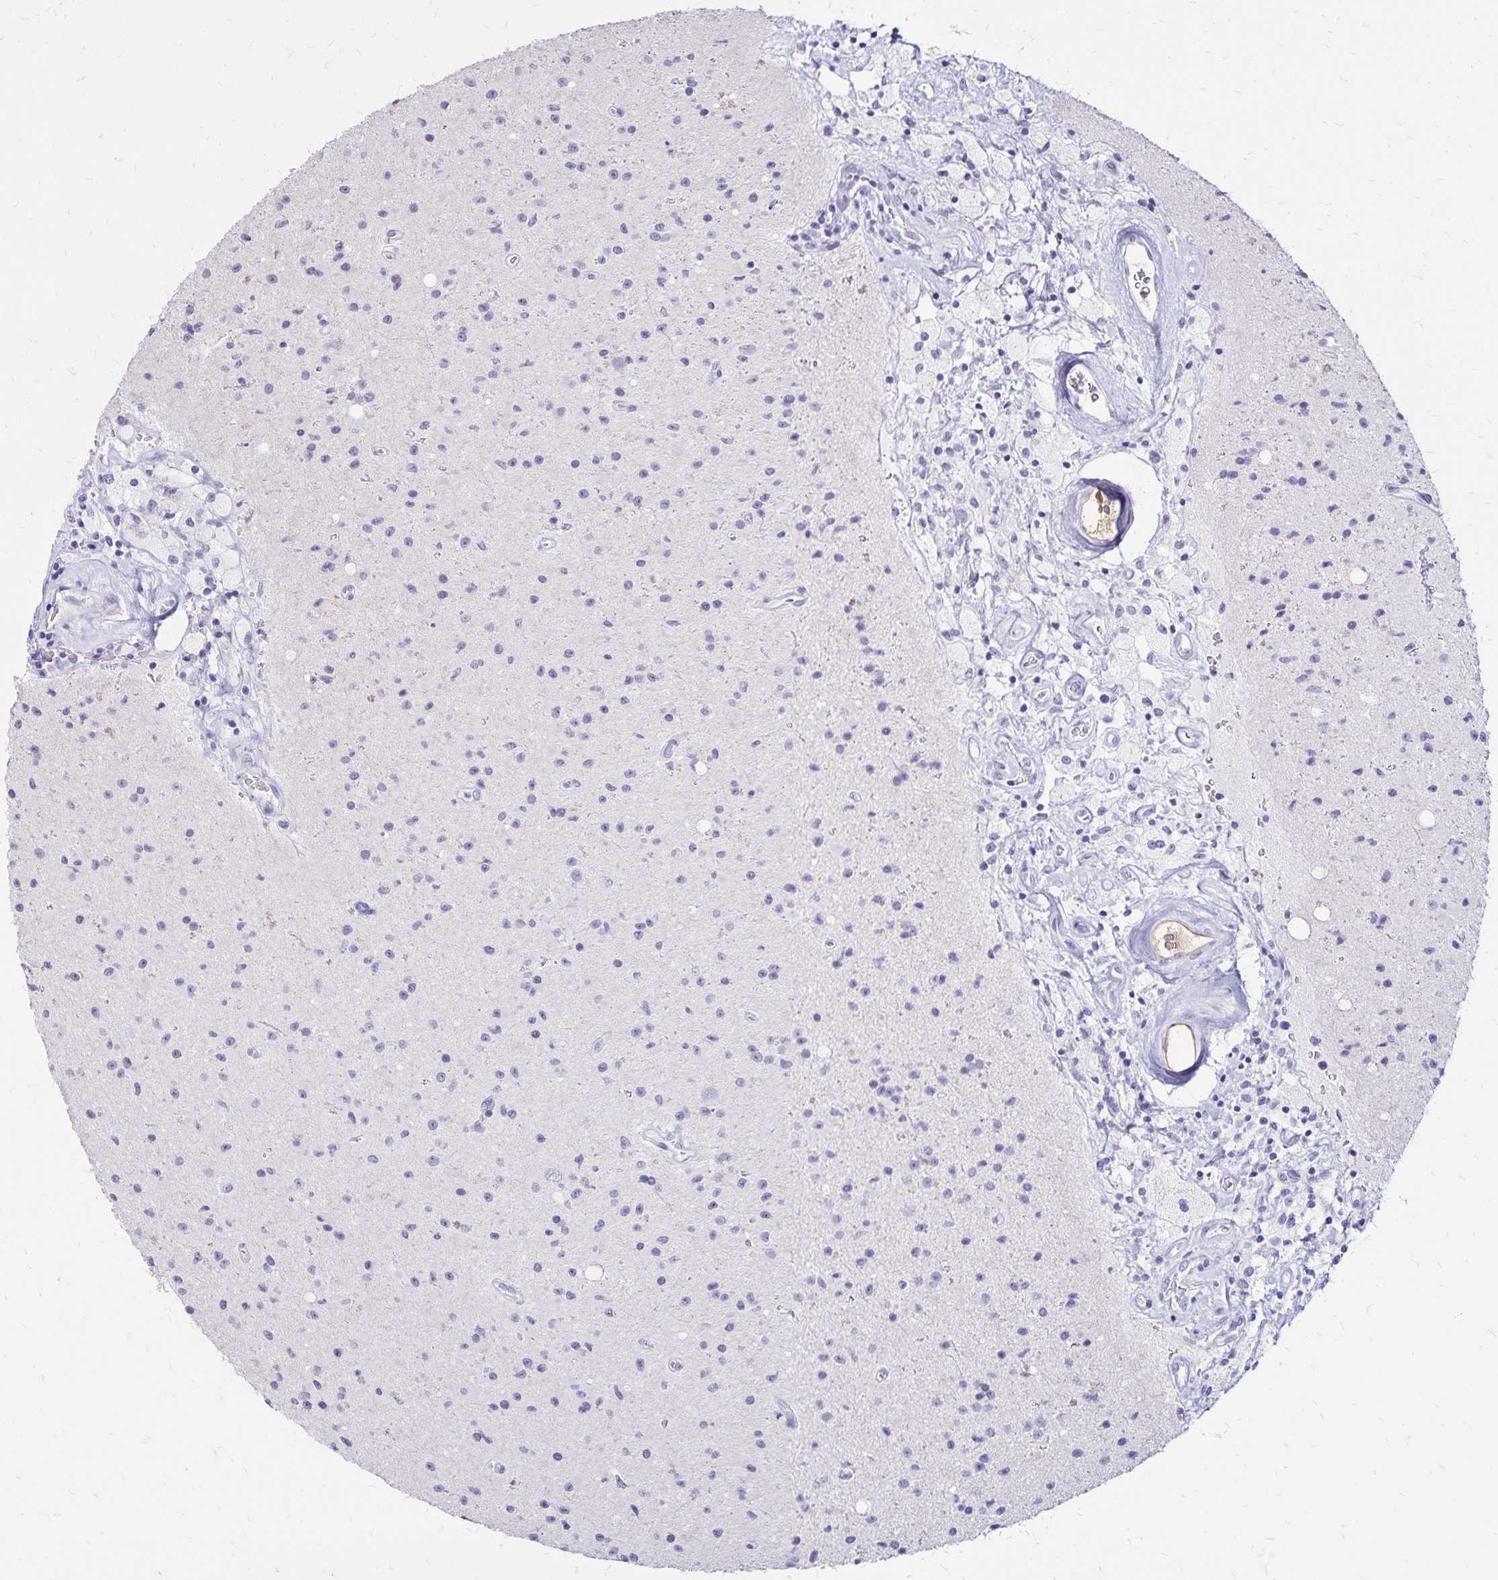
{"staining": {"intensity": "negative", "quantity": "none", "location": "none"}, "tissue": "glioma", "cell_type": "Tumor cells", "image_type": "cancer", "snomed": [{"axis": "morphology", "description": "Glioma, malignant, High grade"}, {"axis": "topography", "description": "Brain"}], "caption": "Tumor cells show no significant positivity in glioma.", "gene": "KISS1", "patient": {"sex": "male", "age": 36}}